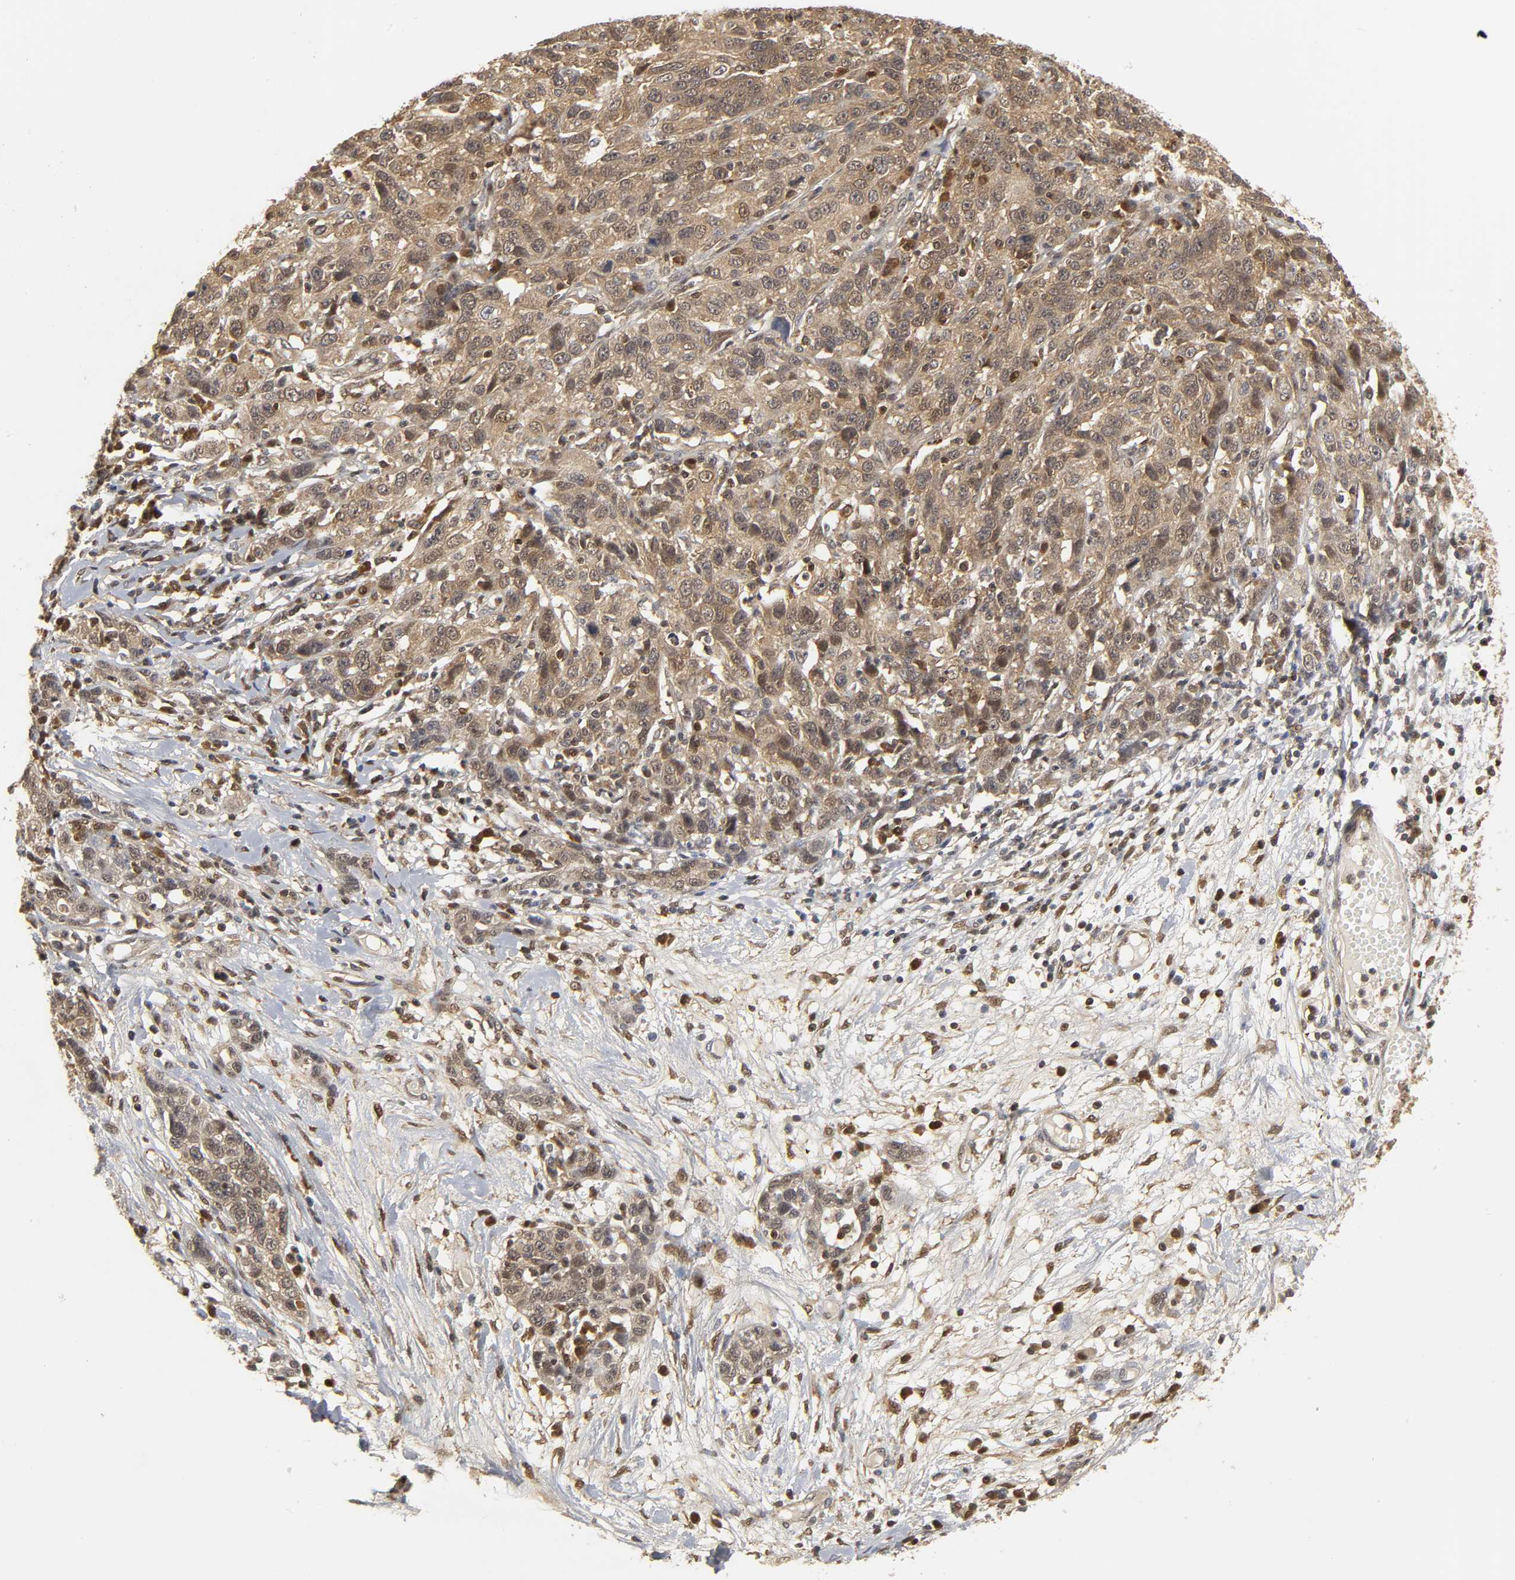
{"staining": {"intensity": "moderate", "quantity": ">75%", "location": "cytoplasmic/membranous,nuclear"}, "tissue": "ovarian cancer", "cell_type": "Tumor cells", "image_type": "cancer", "snomed": [{"axis": "morphology", "description": "Cystadenocarcinoma, serous, NOS"}, {"axis": "topography", "description": "Ovary"}], "caption": "Immunohistochemical staining of human ovarian cancer demonstrates medium levels of moderate cytoplasmic/membranous and nuclear protein positivity in approximately >75% of tumor cells.", "gene": "PARK7", "patient": {"sex": "female", "age": 71}}